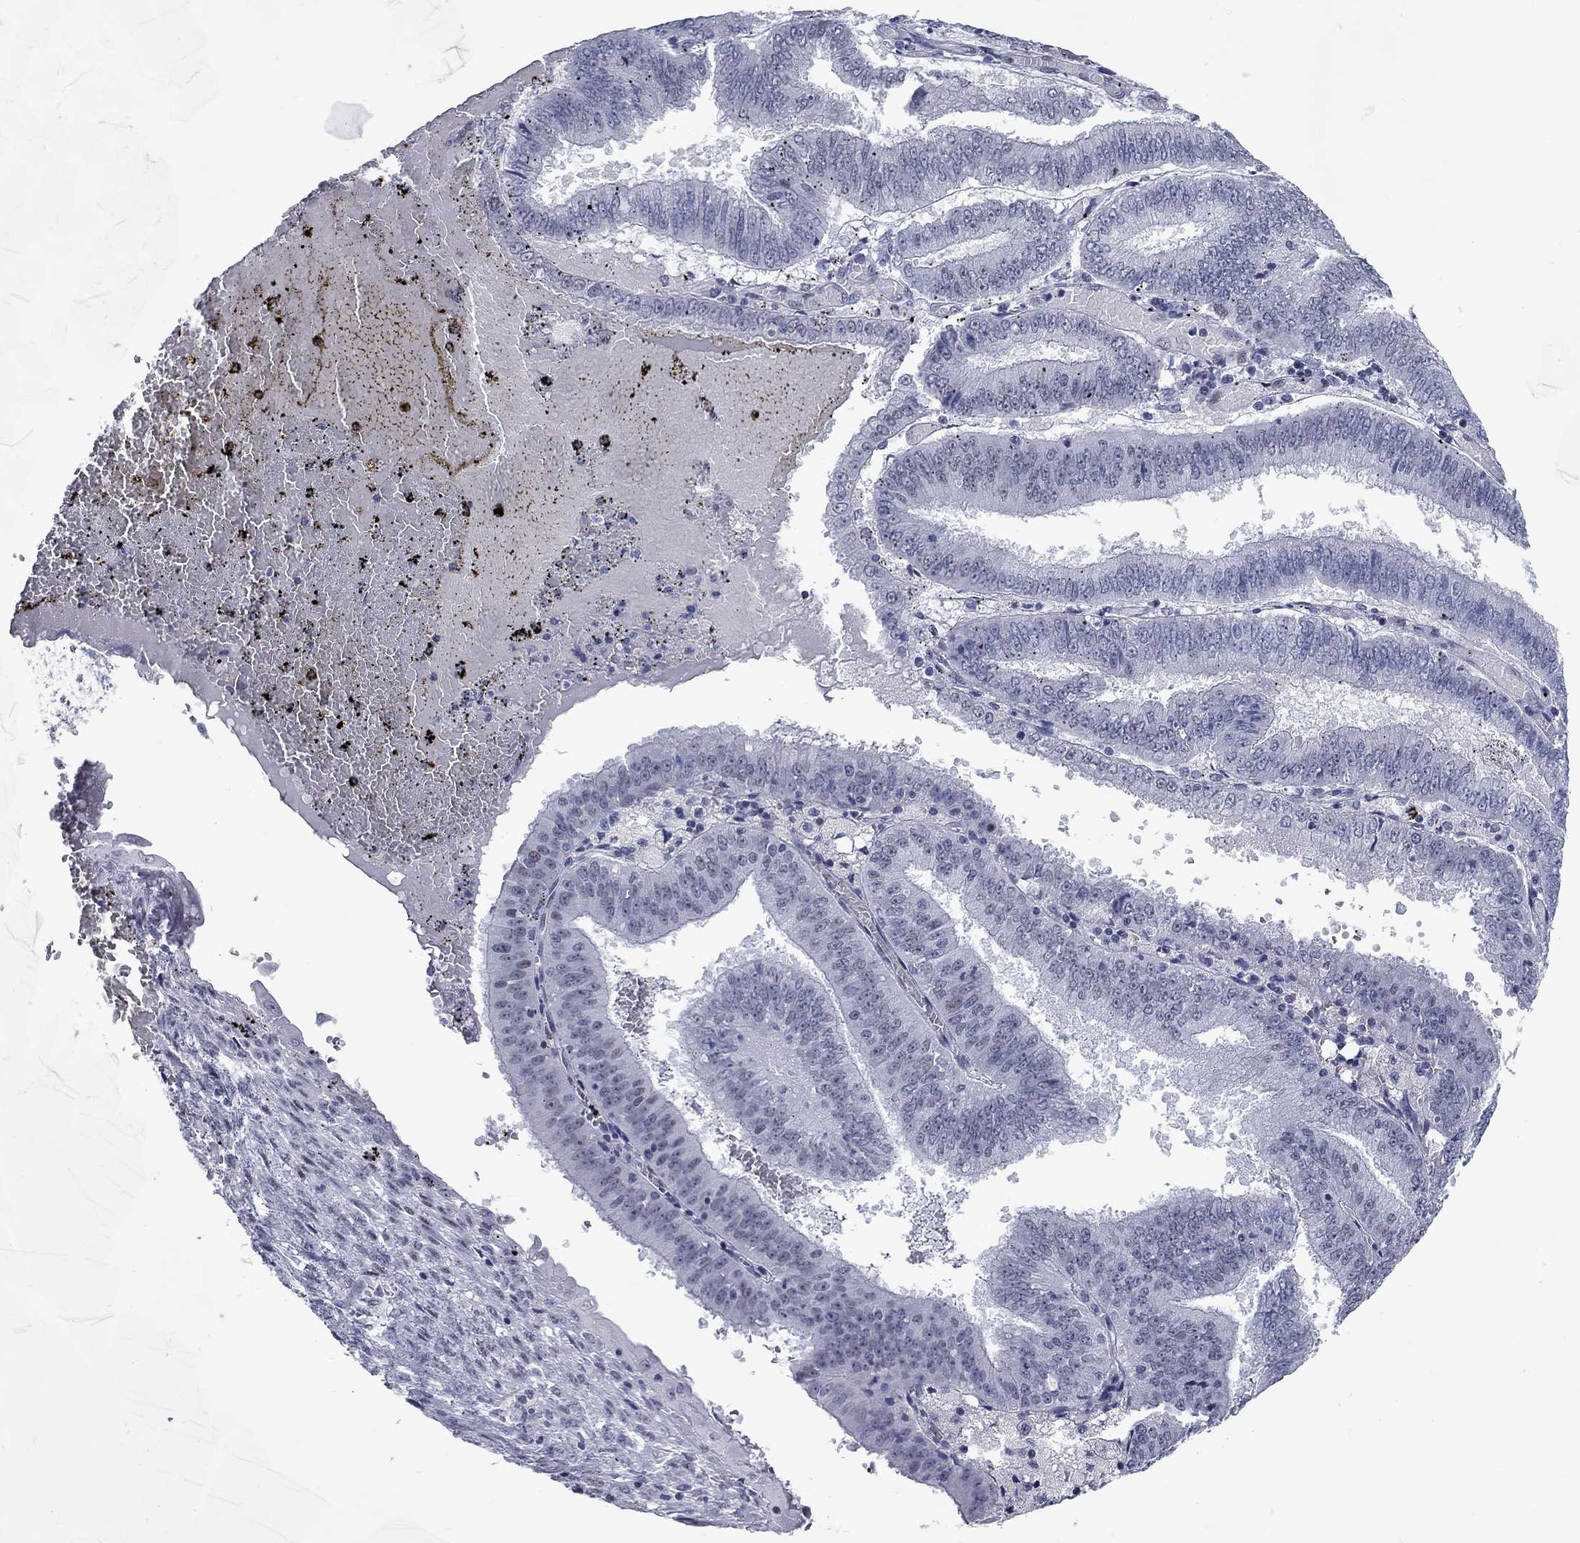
{"staining": {"intensity": "negative", "quantity": "none", "location": "none"}, "tissue": "endometrial cancer", "cell_type": "Tumor cells", "image_type": "cancer", "snomed": [{"axis": "morphology", "description": "Adenocarcinoma, NOS"}, {"axis": "topography", "description": "Endometrium"}], "caption": "Image shows no significant protein positivity in tumor cells of endometrial adenocarcinoma. Nuclei are stained in blue.", "gene": "ASF1B", "patient": {"sex": "female", "age": 66}}